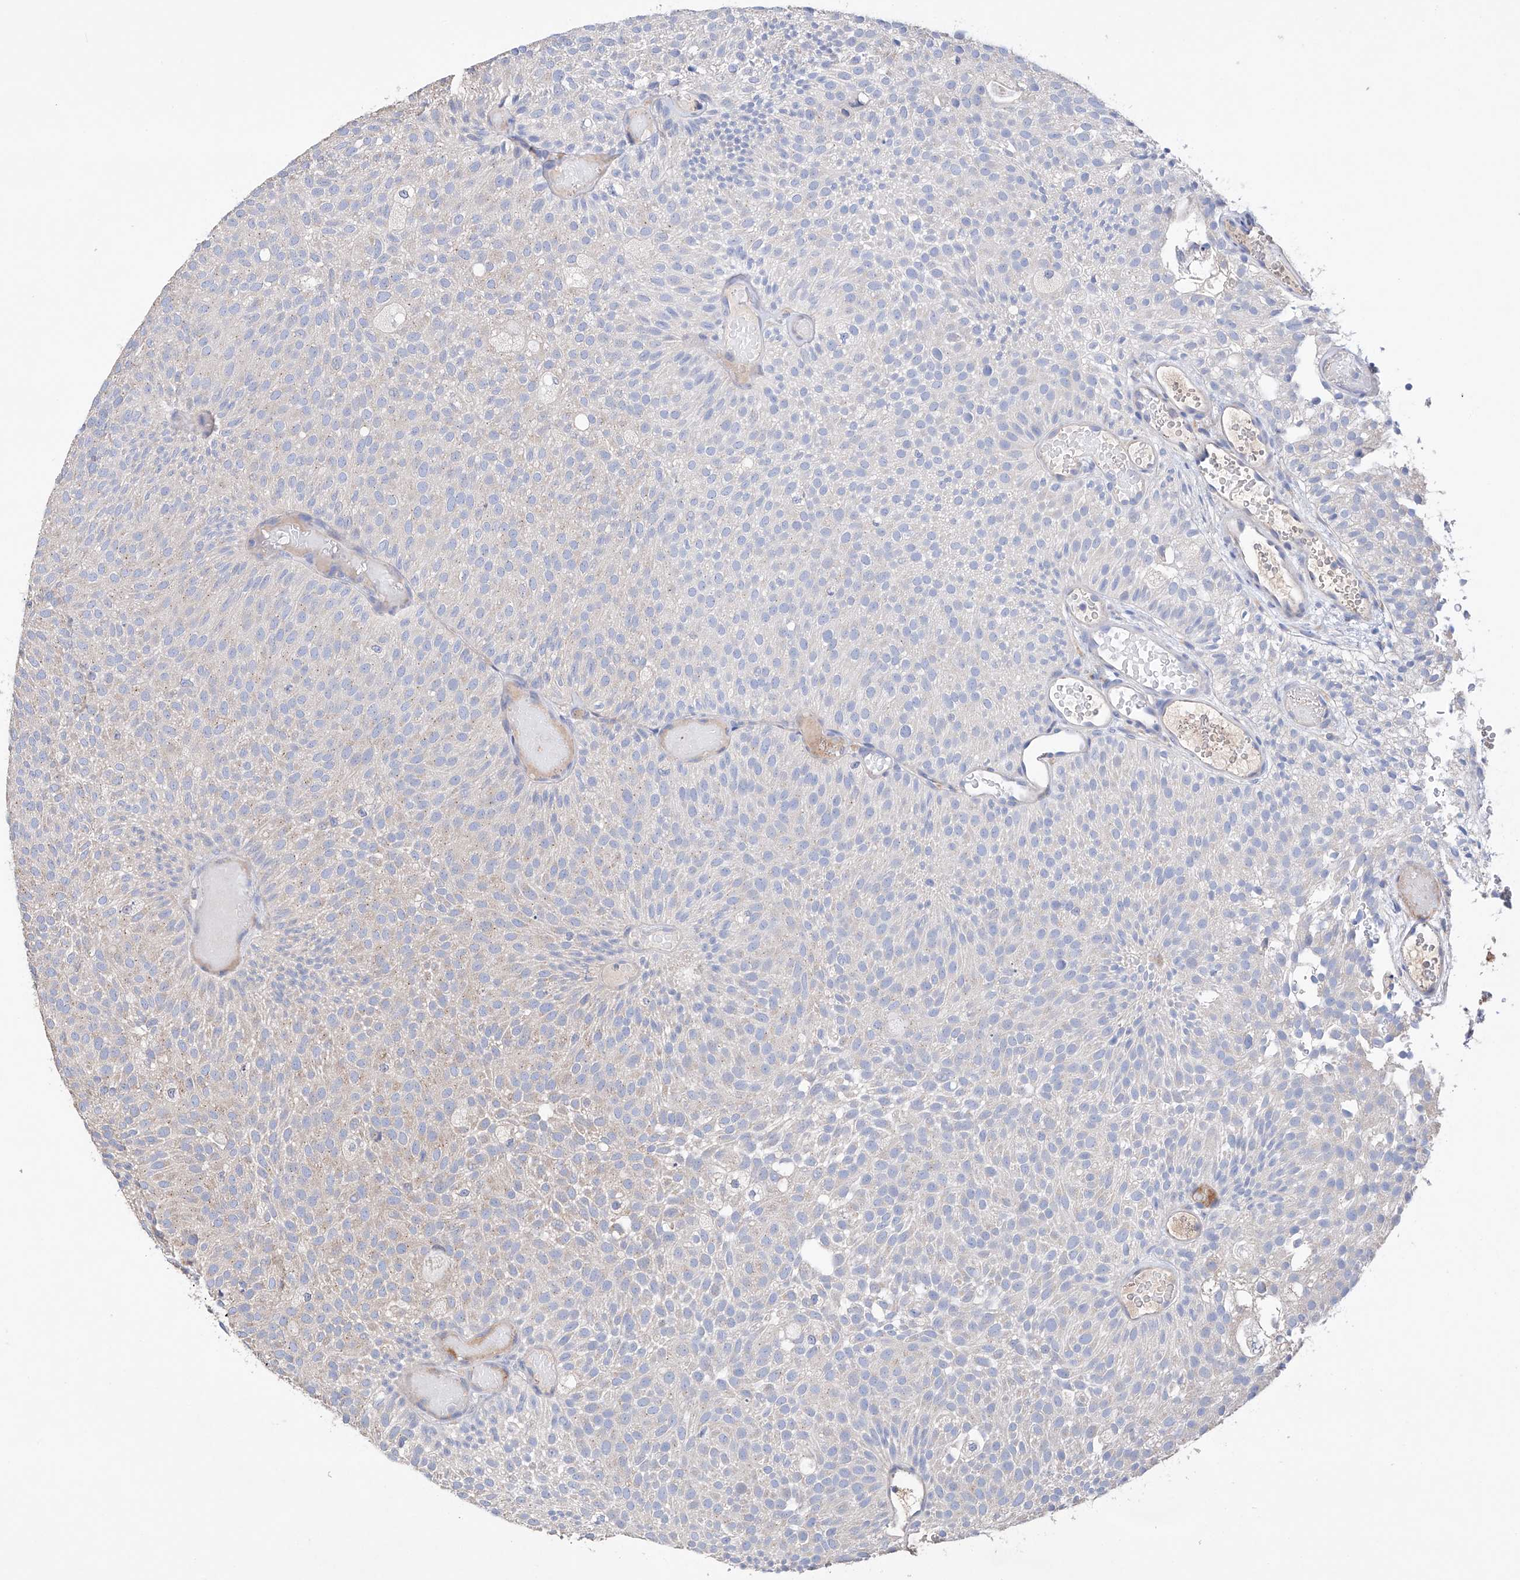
{"staining": {"intensity": "negative", "quantity": "none", "location": "none"}, "tissue": "urothelial cancer", "cell_type": "Tumor cells", "image_type": "cancer", "snomed": [{"axis": "morphology", "description": "Urothelial carcinoma, Low grade"}, {"axis": "topography", "description": "Urinary bladder"}], "caption": "The photomicrograph reveals no significant positivity in tumor cells of urothelial carcinoma (low-grade).", "gene": "AFG1L", "patient": {"sex": "male", "age": 78}}